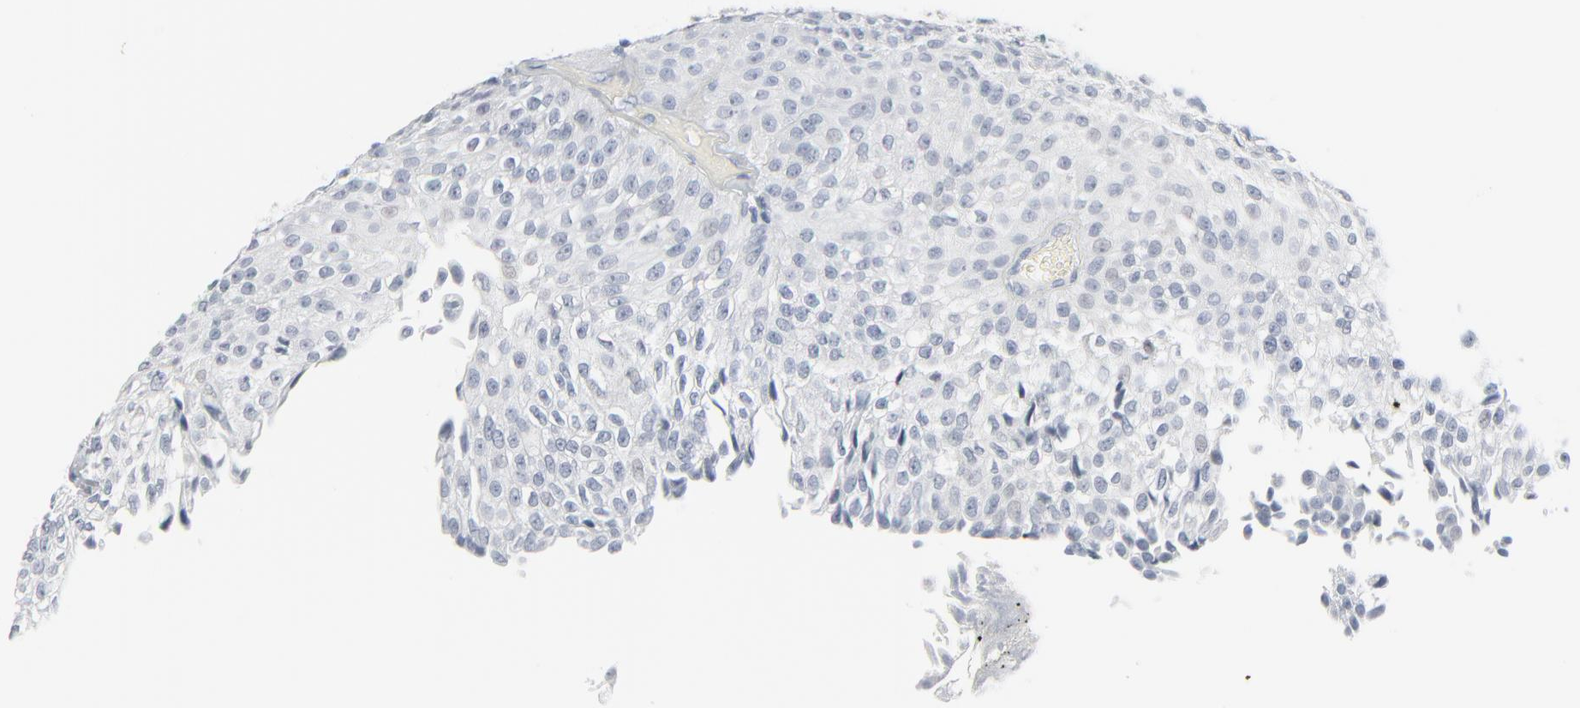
{"staining": {"intensity": "negative", "quantity": "none", "location": "none"}, "tissue": "urothelial cancer", "cell_type": "Tumor cells", "image_type": "cancer", "snomed": [{"axis": "morphology", "description": "Urothelial carcinoma, High grade"}, {"axis": "topography", "description": "Urinary bladder"}], "caption": "Human urothelial cancer stained for a protein using IHC shows no positivity in tumor cells.", "gene": "MITF", "patient": {"sex": "male", "age": 50}}